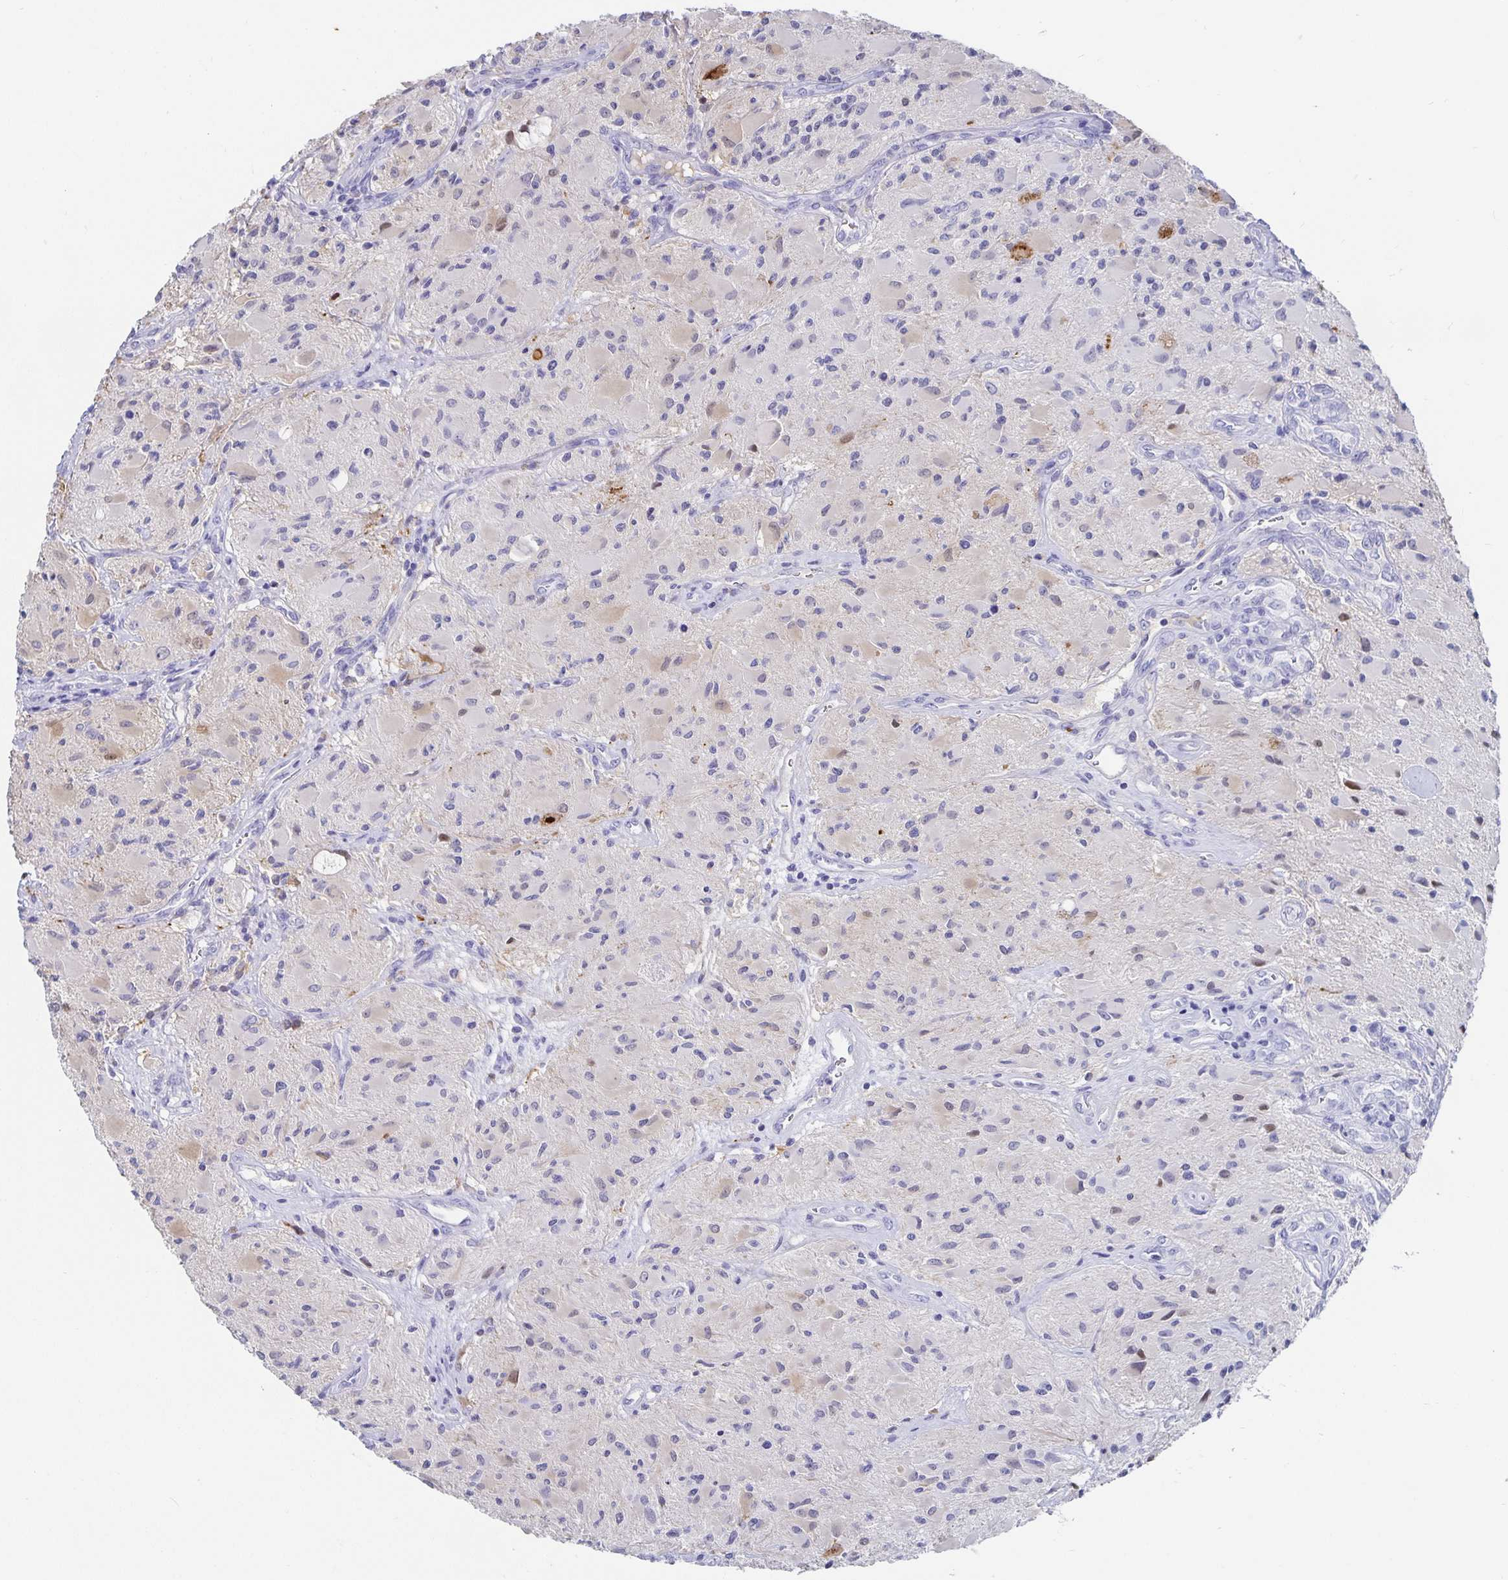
{"staining": {"intensity": "negative", "quantity": "none", "location": "none"}, "tissue": "glioma", "cell_type": "Tumor cells", "image_type": "cancer", "snomed": [{"axis": "morphology", "description": "Glioma, malignant, High grade"}, {"axis": "topography", "description": "Brain"}], "caption": "Tumor cells are negative for brown protein staining in malignant glioma (high-grade).", "gene": "CHGA", "patient": {"sex": "female", "age": 65}}